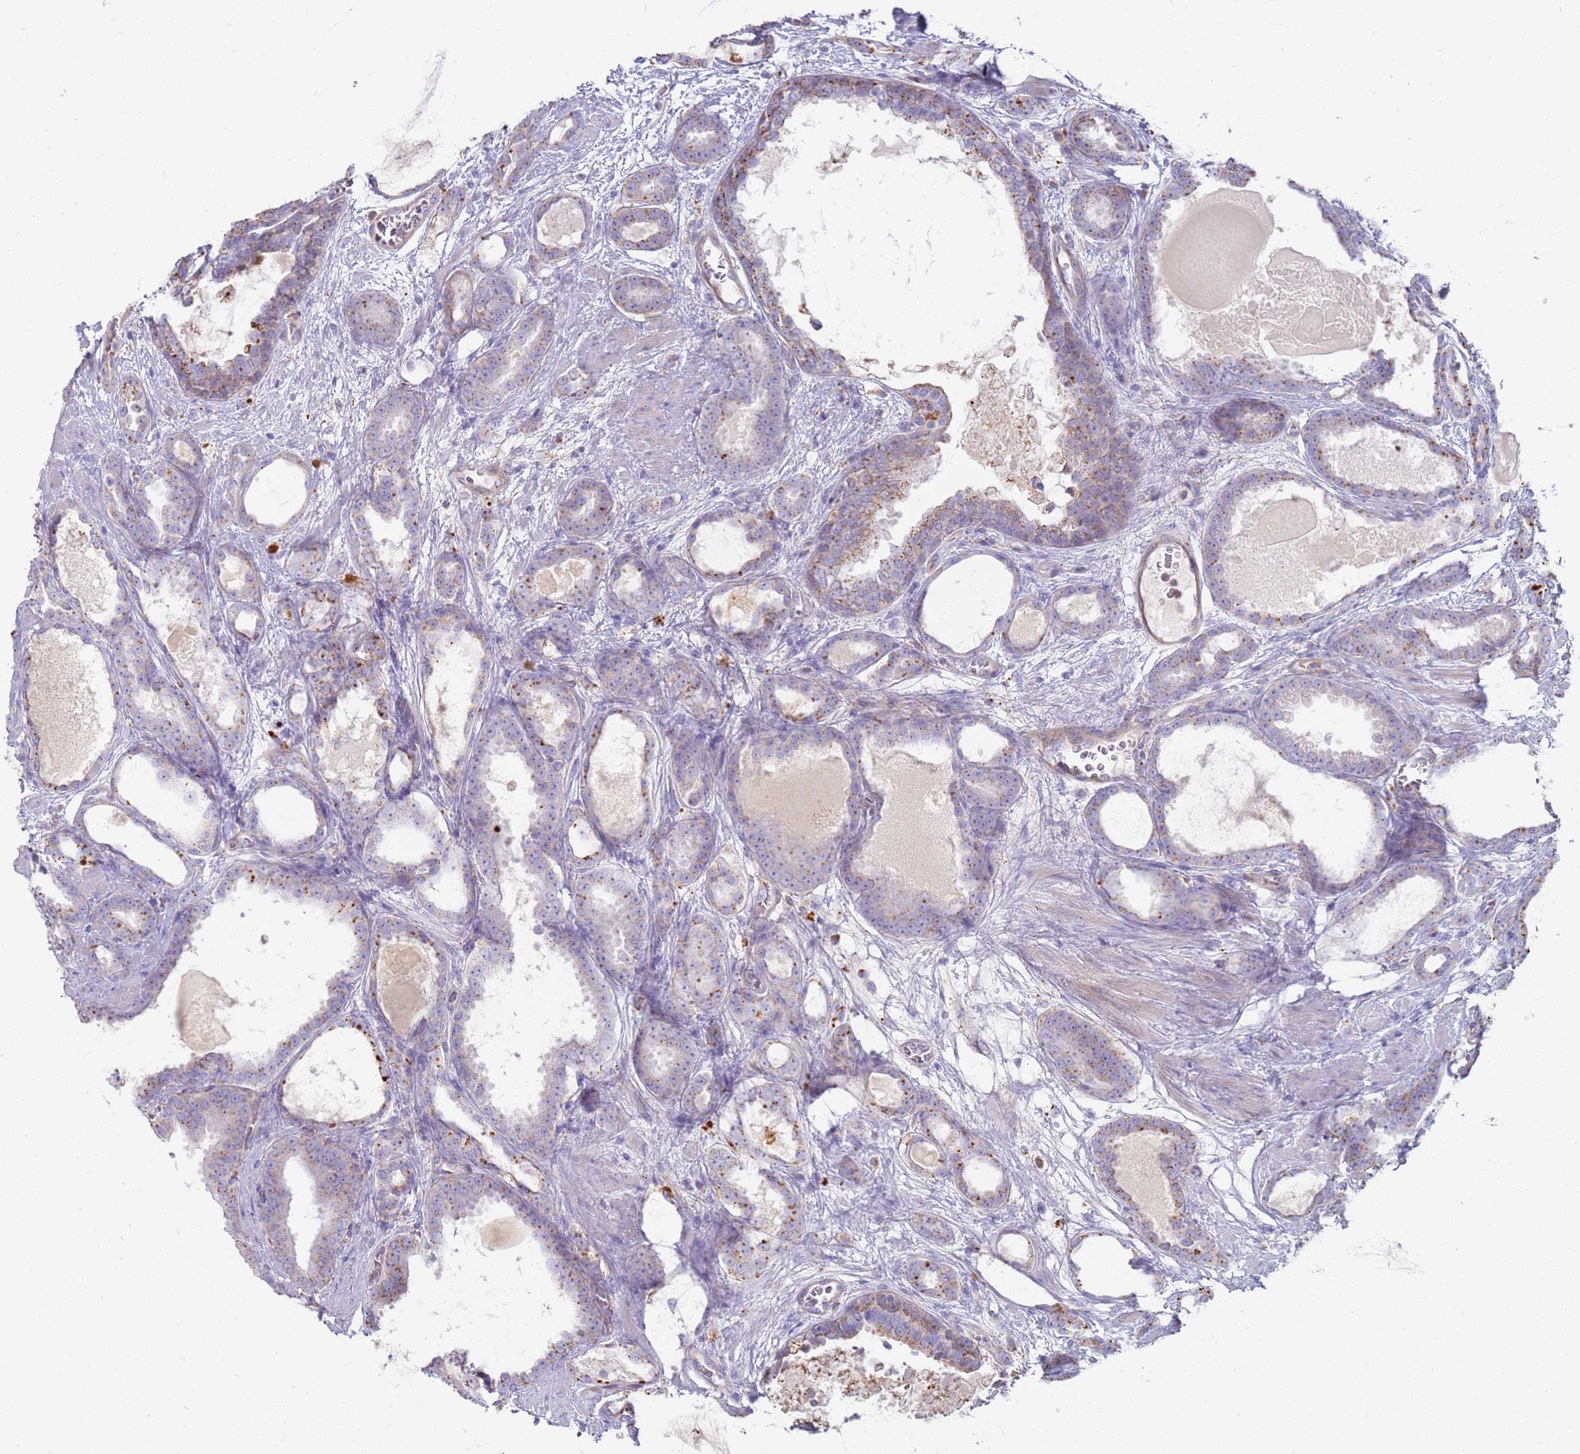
{"staining": {"intensity": "moderate", "quantity": "25%-75%", "location": "cytoplasmic/membranous"}, "tissue": "prostate cancer", "cell_type": "Tumor cells", "image_type": "cancer", "snomed": [{"axis": "morphology", "description": "Adenocarcinoma, High grade"}, {"axis": "topography", "description": "Prostate"}], "caption": "Human prostate adenocarcinoma (high-grade) stained with a protein marker demonstrates moderate staining in tumor cells.", "gene": "TMEM229B", "patient": {"sex": "male", "age": 60}}